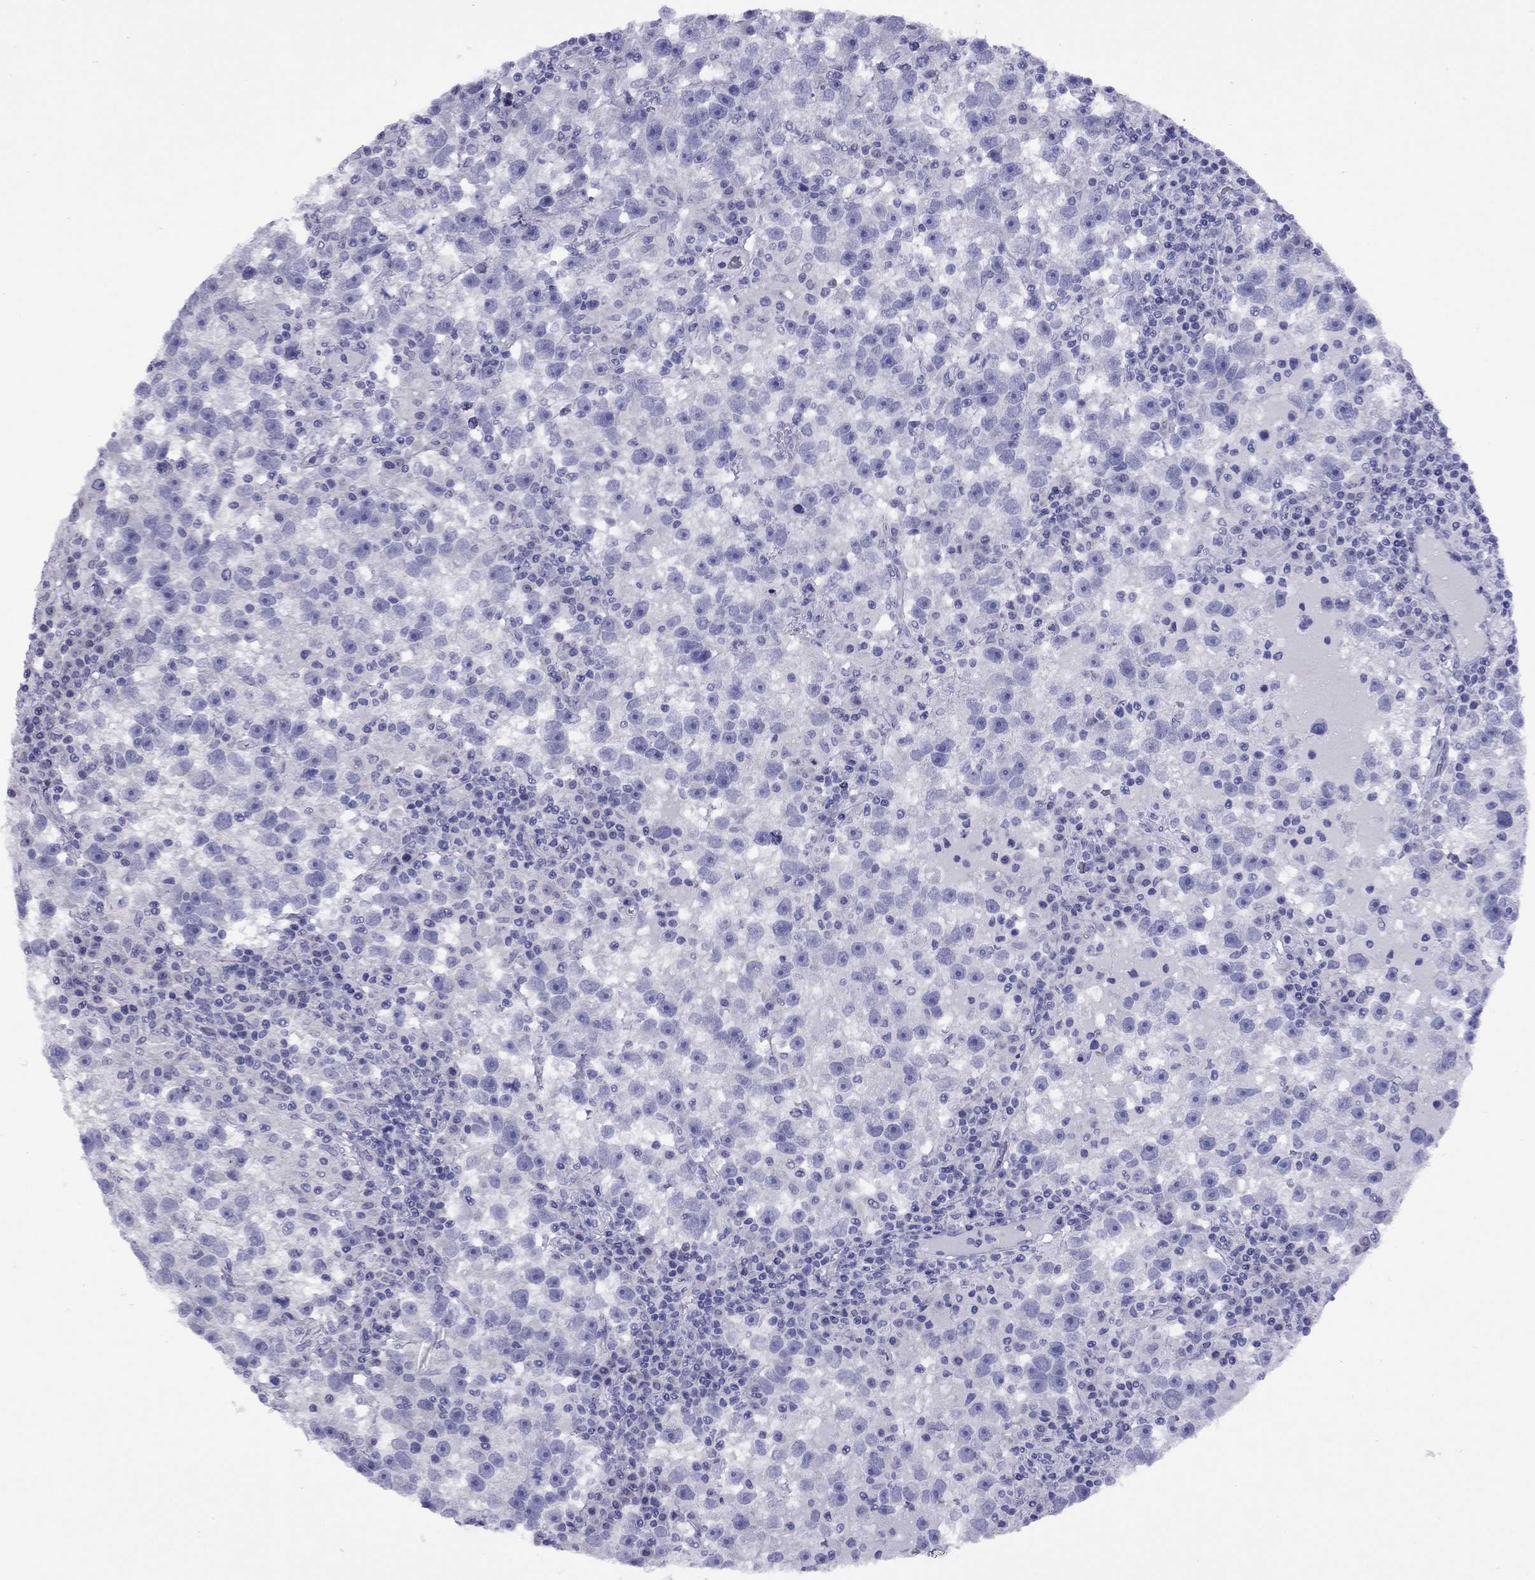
{"staining": {"intensity": "negative", "quantity": "none", "location": "none"}, "tissue": "testis cancer", "cell_type": "Tumor cells", "image_type": "cancer", "snomed": [{"axis": "morphology", "description": "Seminoma, NOS"}, {"axis": "topography", "description": "Testis"}], "caption": "There is no significant staining in tumor cells of seminoma (testis).", "gene": "FIGLA", "patient": {"sex": "male", "age": 47}}